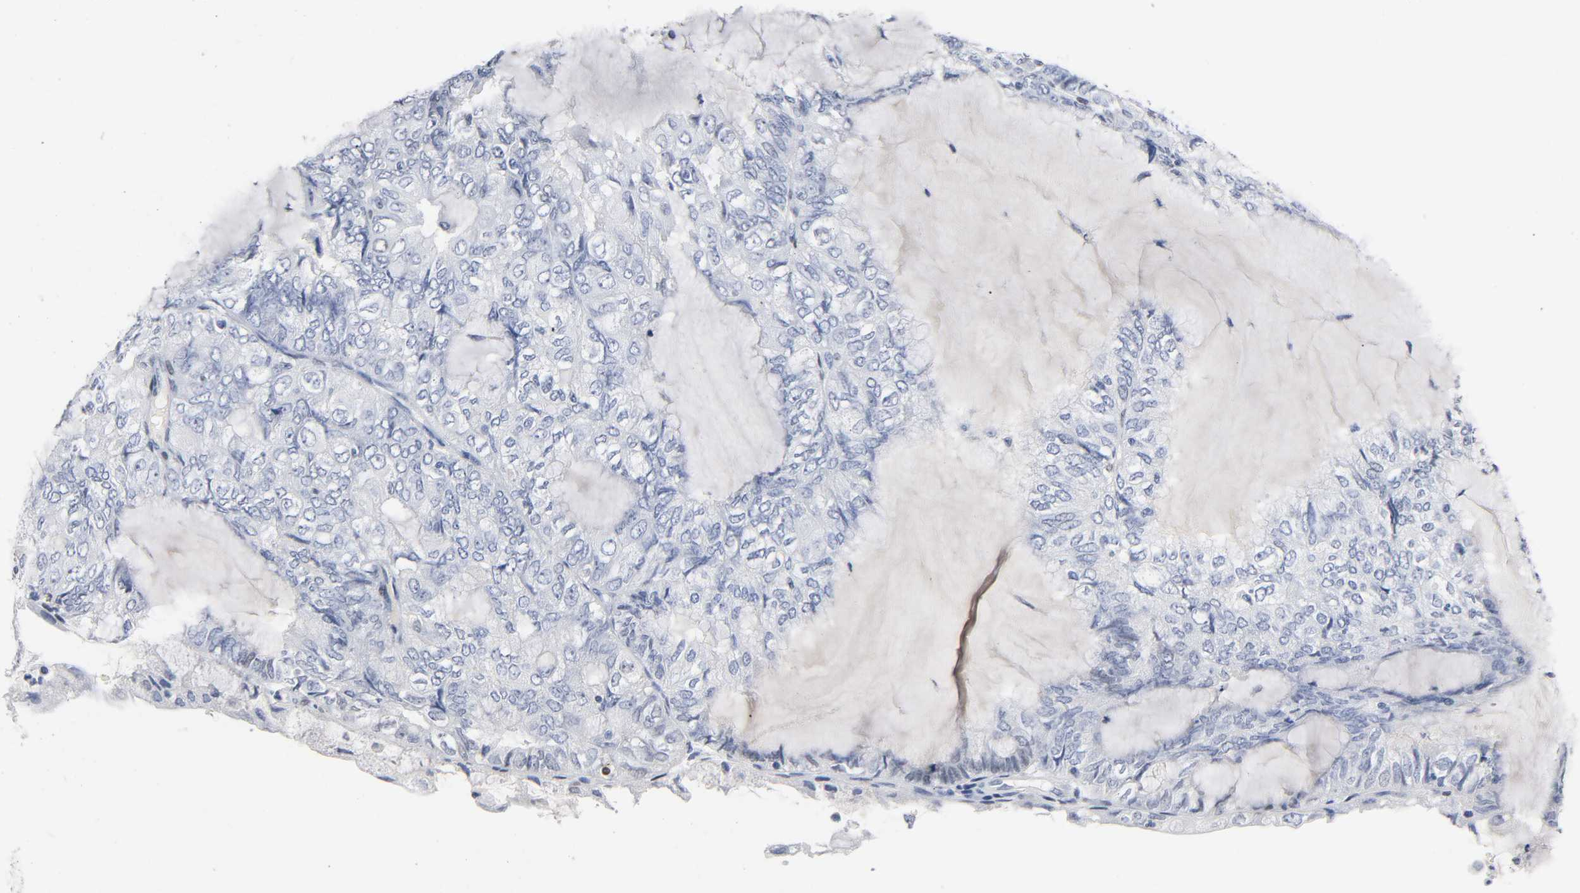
{"staining": {"intensity": "negative", "quantity": "none", "location": "none"}, "tissue": "endometrial cancer", "cell_type": "Tumor cells", "image_type": "cancer", "snomed": [{"axis": "morphology", "description": "Adenocarcinoma, NOS"}, {"axis": "topography", "description": "Endometrium"}], "caption": "This is a histopathology image of immunohistochemistry (IHC) staining of endometrial adenocarcinoma, which shows no expression in tumor cells.", "gene": "NAB2", "patient": {"sex": "female", "age": 81}}